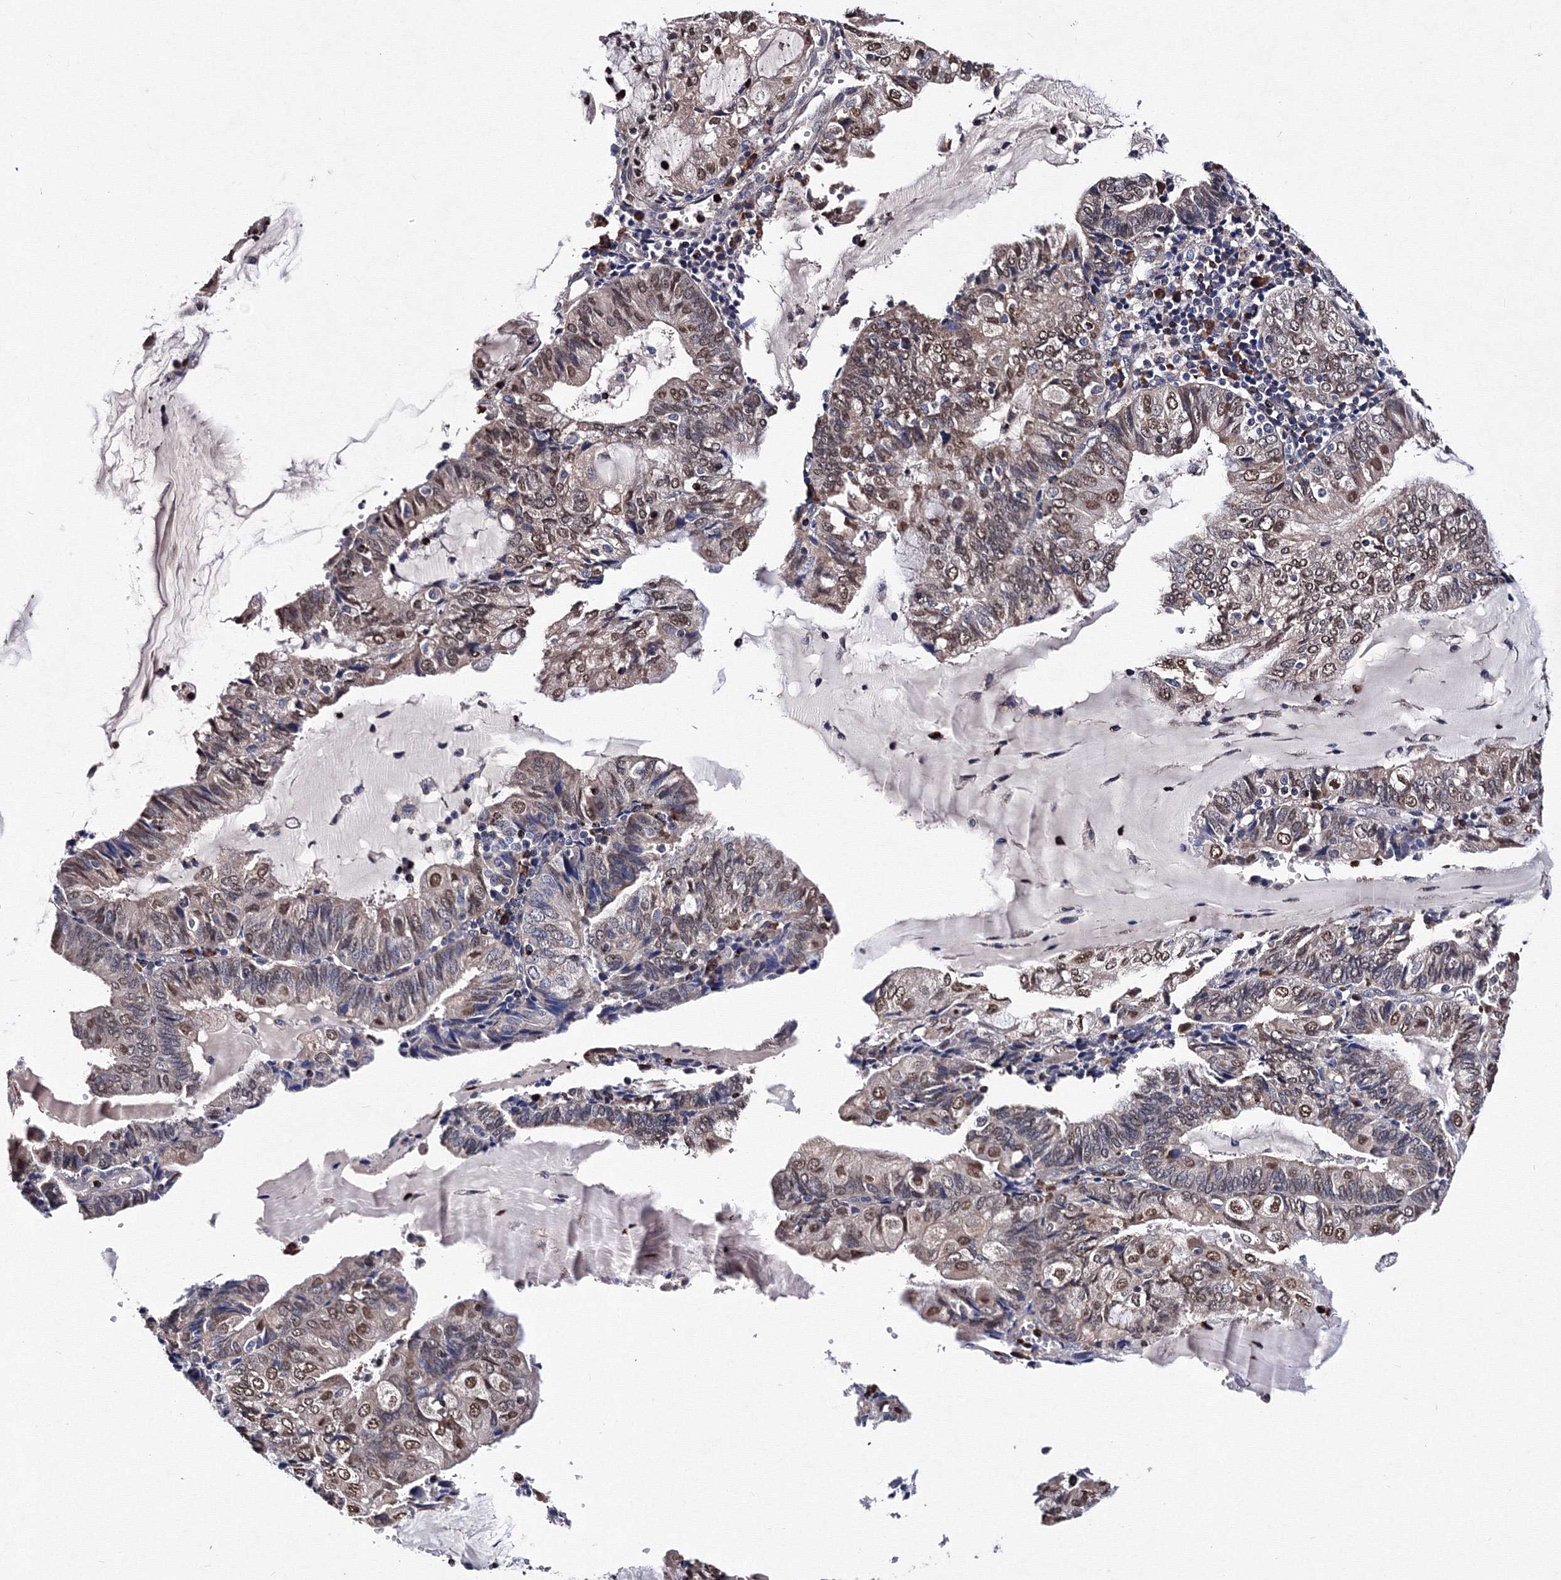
{"staining": {"intensity": "weak", "quantity": "25%-75%", "location": "cytoplasmic/membranous,nuclear"}, "tissue": "endometrial cancer", "cell_type": "Tumor cells", "image_type": "cancer", "snomed": [{"axis": "morphology", "description": "Adenocarcinoma, NOS"}, {"axis": "topography", "description": "Endometrium"}], "caption": "The micrograph displays a brown stain indicating the presence of a protein in the cytoplasmic/membranous and nuclear of tumor cells in endometrial cancer (adenocarcinoma).", "gene": "PHYKPL", "patient": {"sex": "female", "age": 81}}